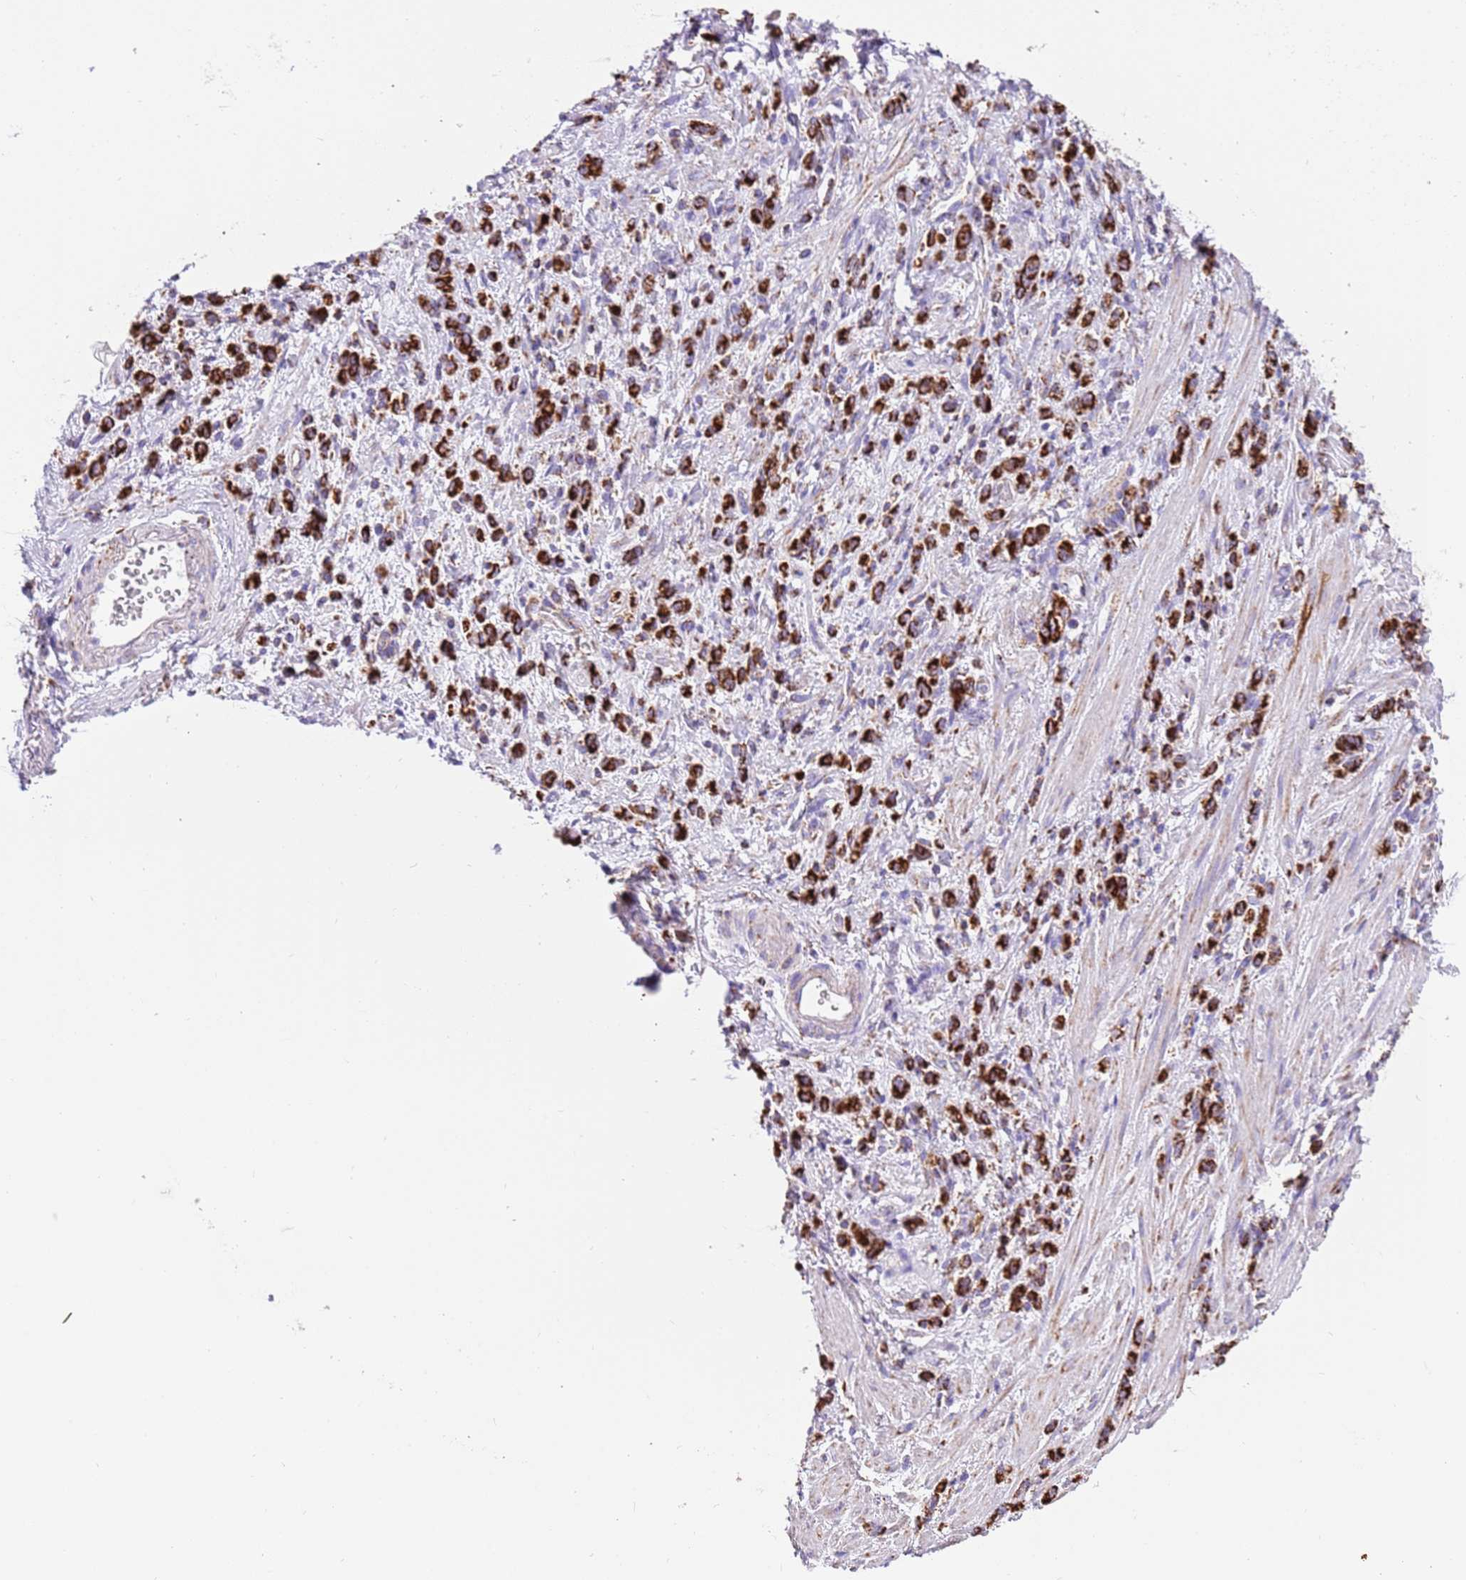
{"staining": {"intensity": "strong", "quantity": ">75%", "location": "cytoplasmic/membranous"}, "tissue": "stomach cancer", "cell_type": "Tumor cells", "image_type": "cancer", "snomed": [{"axis": "morphology", "description": "Adenocarcinoma, NOS"}, {"axis": "topography", "description": "Stomach"}], "caption": "This is a photomicrograph of immunohistochemistry staining of stomach cancer, which shows strong positivity in the cytoplasmic/membranous of tumor cells.", "gene": "SUCLG2", "patient": {"sex": "male", "age": 77}}